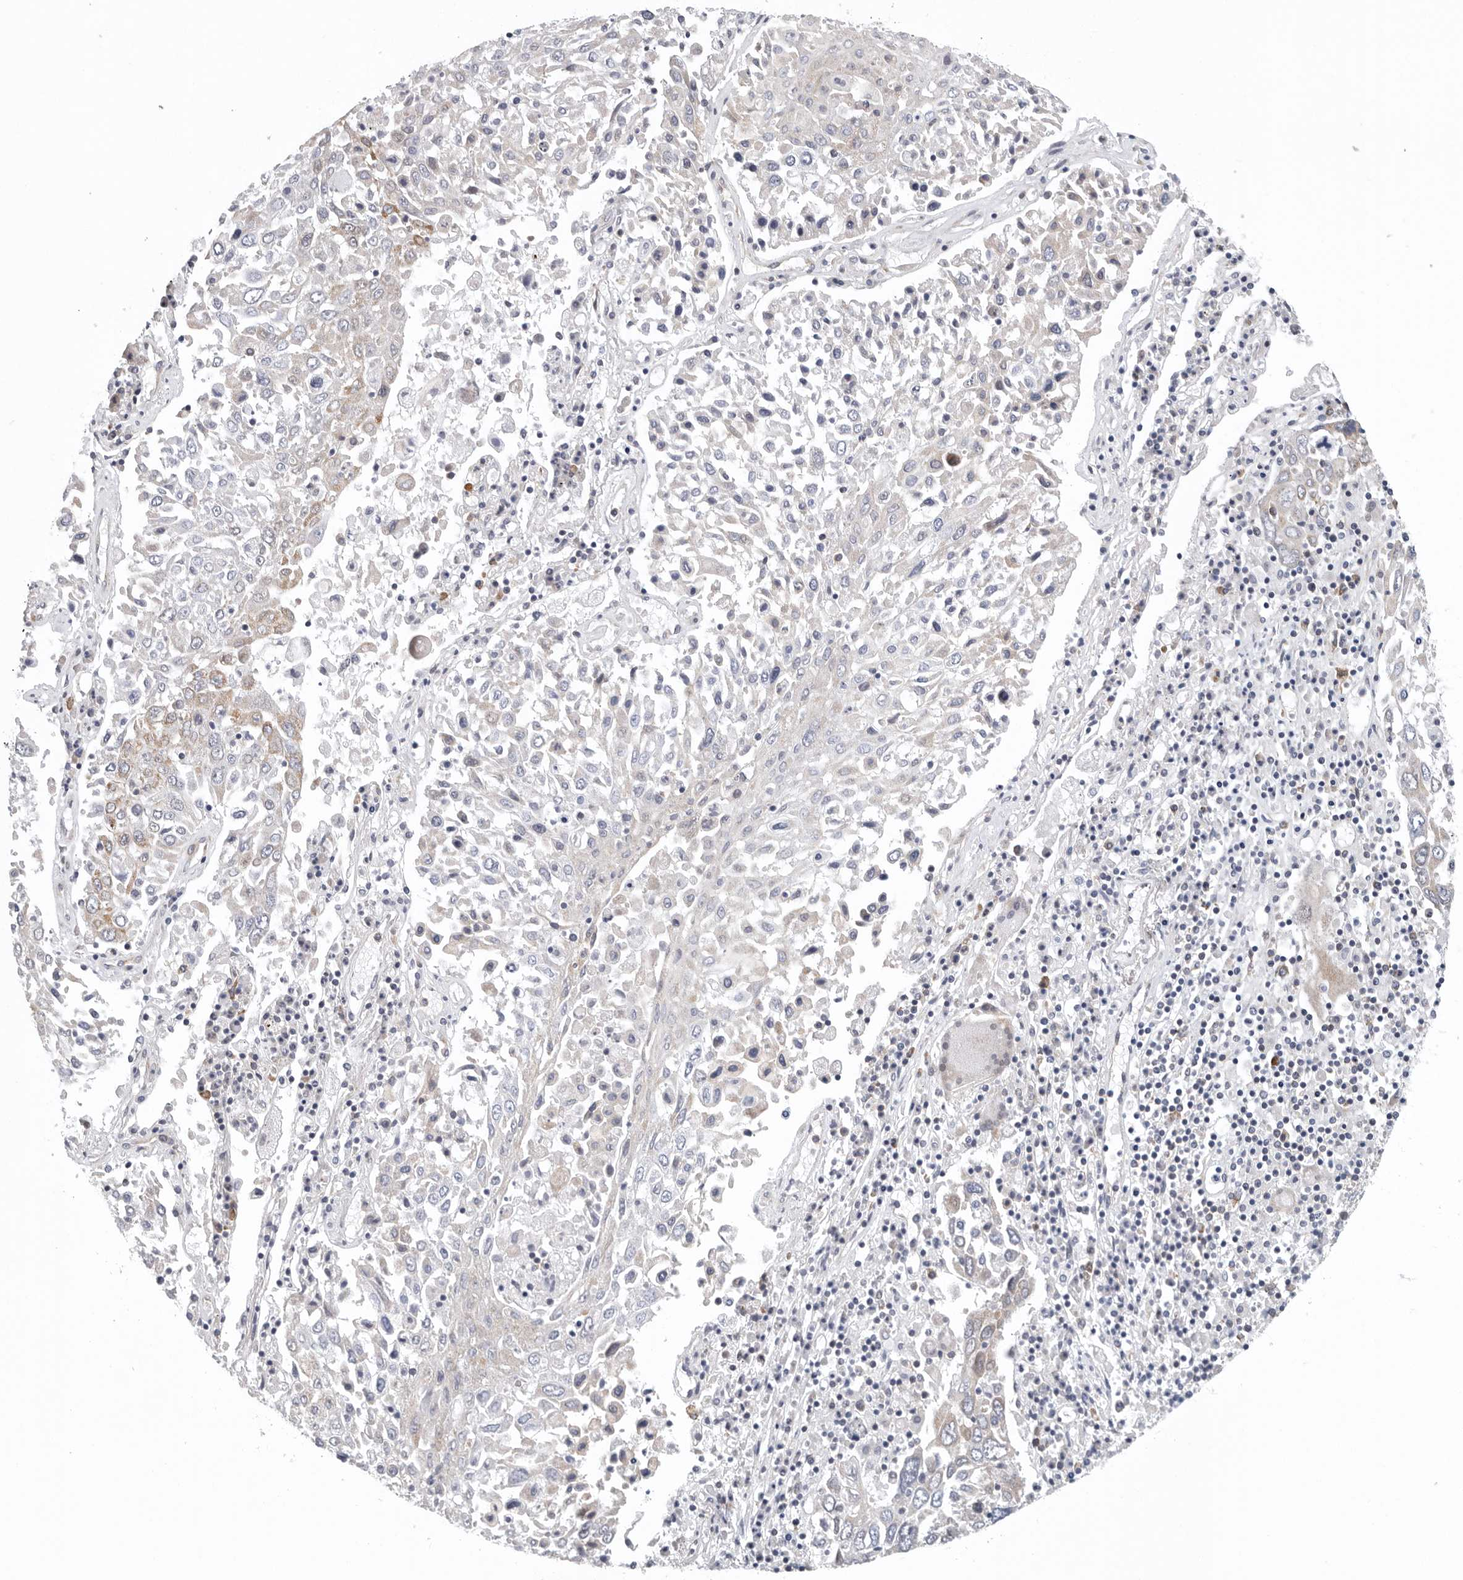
{"staining": {"intensity": "moderate", "quantity": "25%-75%", "location": "cytoplasmic/membranous"}, "tissue": "lung cancer", "cell_type": "Tumor cells", "image_type": "cancer", "snomed": [{"axis": "morphology", "description": "Squamous cell carcinoma, NOS"}, {"axis": "topography", "description": "Lung"}], "caption": "A histopathology image of lung cancer stained for a protein displays moderate cytoplasmic/membranous brown staining in tumor cells. (IHC, brightfield microscopy, high magnification).", "gene": "FKBP8", "patient": {"sex": "male", "age": 65}}